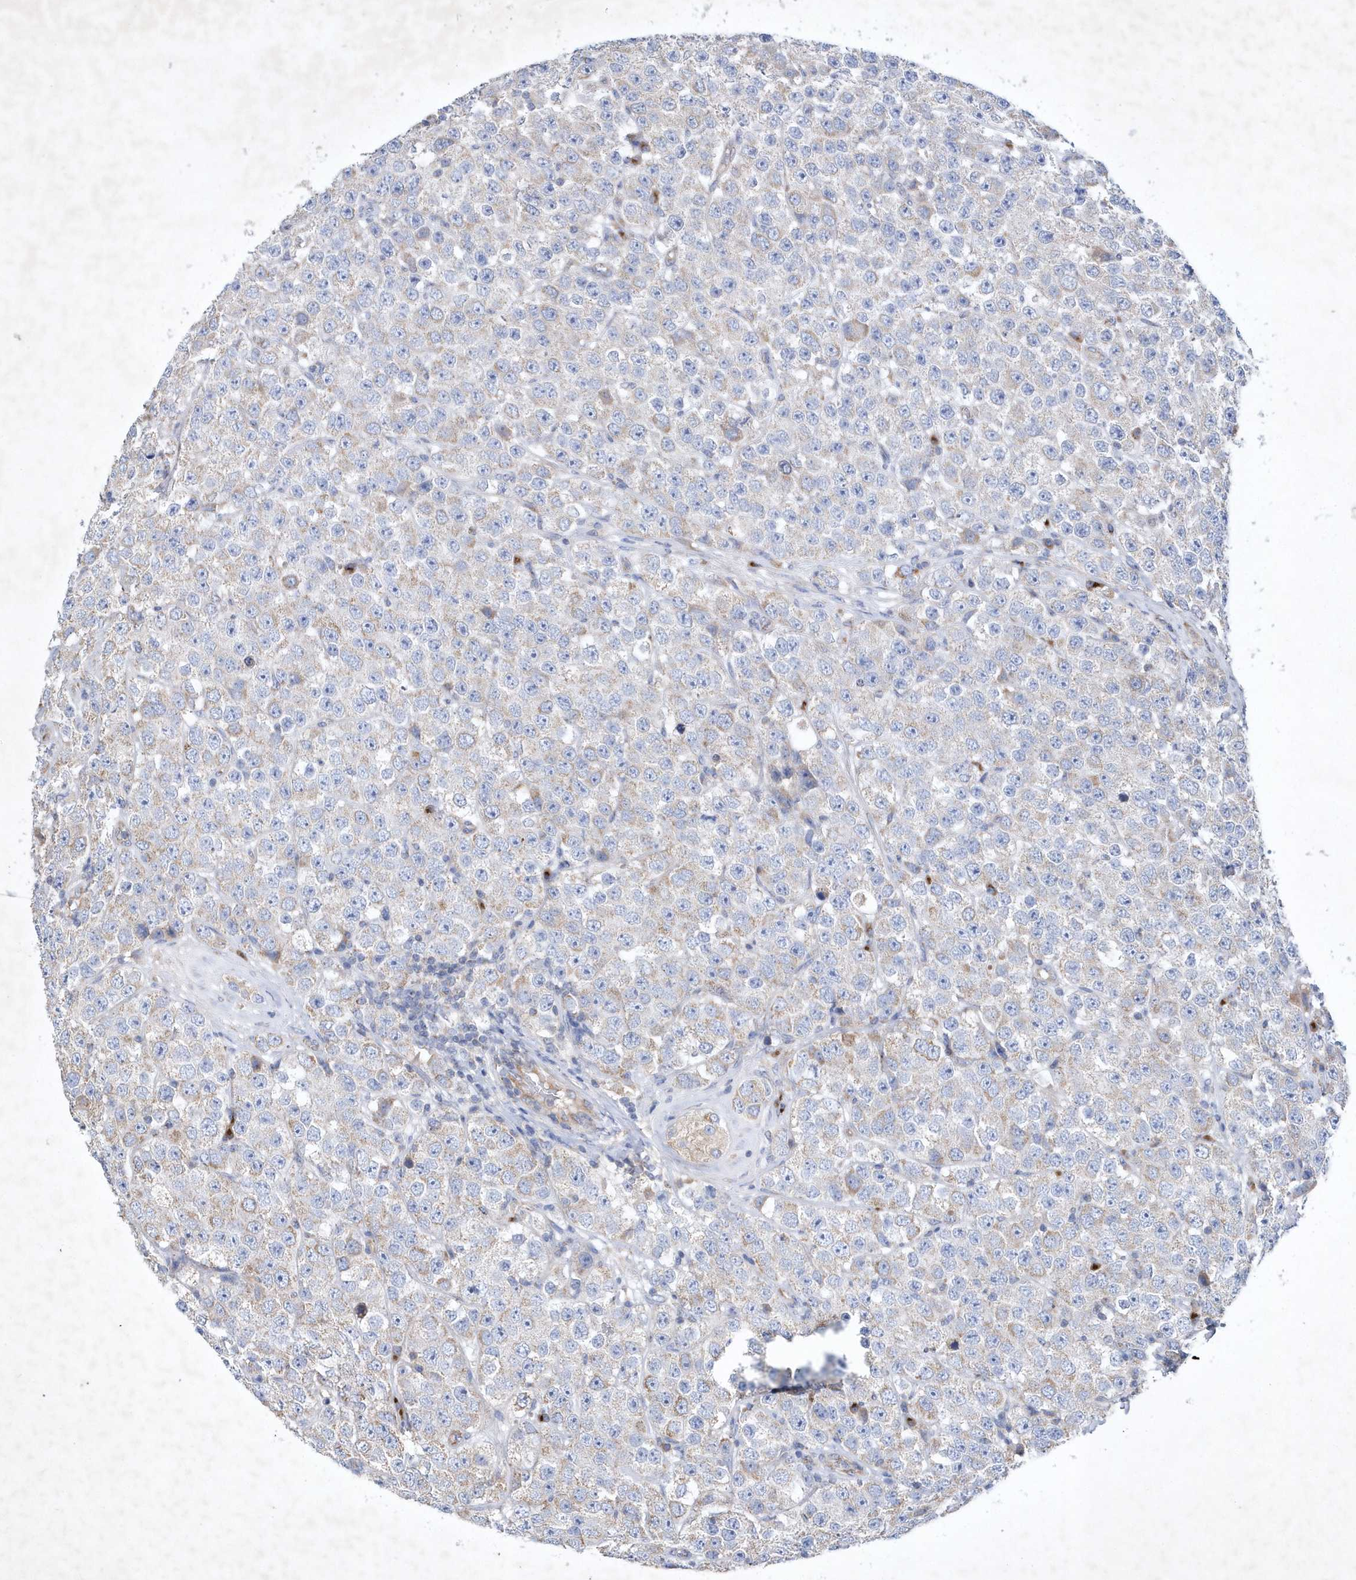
{"staining": {"intensity": "weak", "quantity": "25%-75%", "location": "cytoplasmic/membranous"}, "tissue": "testis cancer", "cell_type": "Tumor cells", "image_type": "cancer", "snomed": [{"axis": "morphology", "description": "Seminoma, NOS"}, {"axis": "topography", "description": "Testis"}], "caption": "An immunohistochemistry (IHC) histopathology image of tumor tissue is shown. Protein staining in brown shows weak cytoplasmic/membranous positivity in testis seminoma within tumor cells. (DAB (3,3'-diaminobenzidine) = brown stain, brightfield microscopy at high magnification).", "gene": "METTL8", "patient": {"sex": "male", "age": 28}}